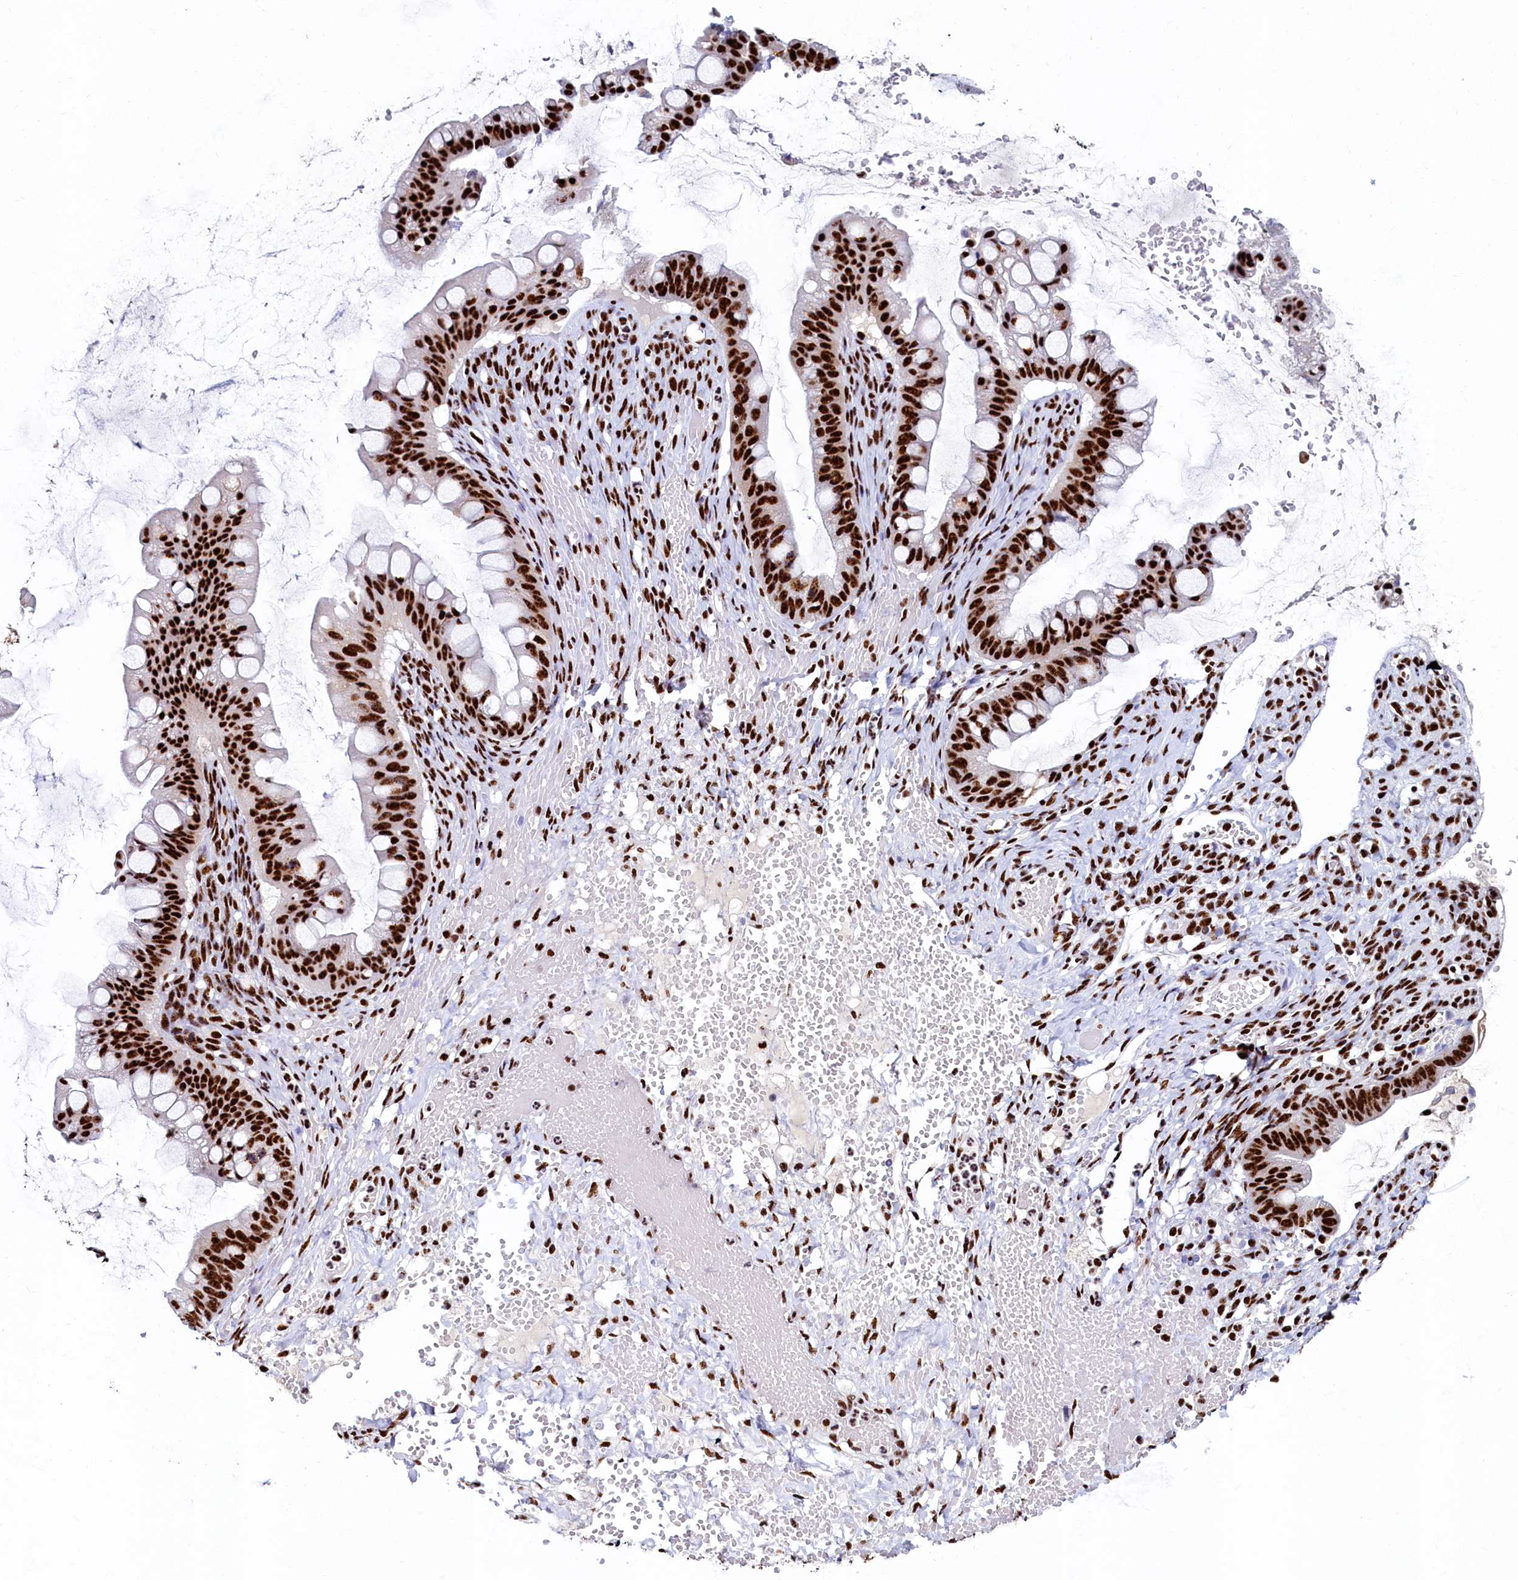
{"staining": {"intensity": "strong", "quantity": ">75%", "location": "nuclear"}, "tissue": "ovarian cancer", "cell_type": "Tumor cells", "image_type": "cancer", "snomed": [{"axis": "morphology", "description": "Cystadenocarcinoma, mucinous, NOS"}, {"axis": "topography", "description": "Ovary"}], "caption": "Ovarian cancer stained with a protein marker displays strong staining in tumor cells.", "gene": "SRRM2", "patient": {"sex": "female", "age": 73}}